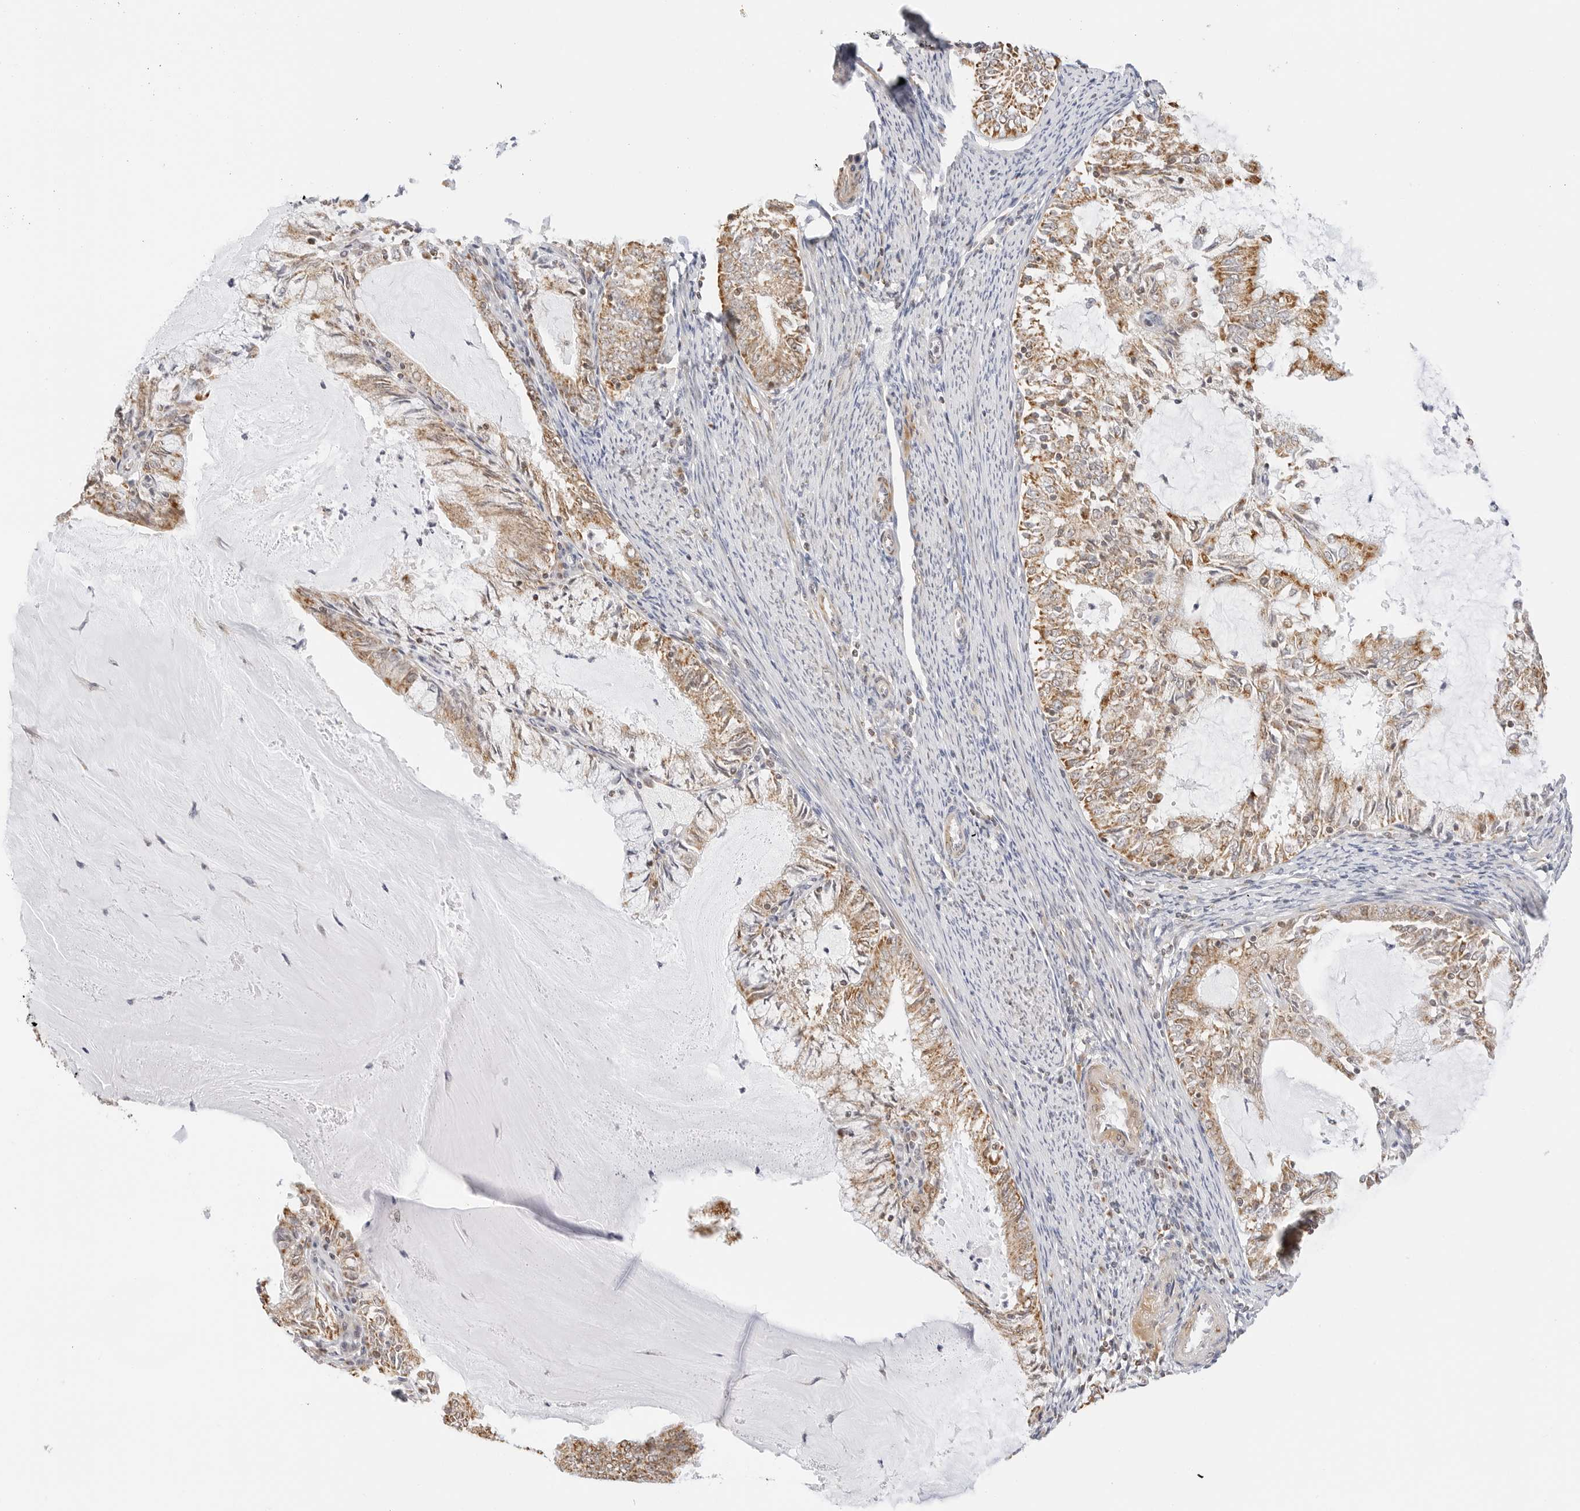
{"staining": {"intensity": "weak", "quantity": ">75%", "location": "cytoplasmic/membranous"}, "tissue": "endometrial cancer", "cell_type": "Tumor cells", "image_type": "cancer", "snomed": [{"axis": "morphology", "description": "Adenocarcinoma, NOS"}, {"axis": "topography", "description": "Endometrium"}], "caption": "Immunohistochemistry histopathology image of neoplastic tissue: endometrial adenocarcinoma stained using immunohistochemistry exhibits low levels of weak protein expression localized specifically in the cytoplasmic/membranous of tumor cells, appearing as a cytoplasmic/membranous brown color.", "gene": "GORAB", "patient": {"sex": "female", "age": 57}}